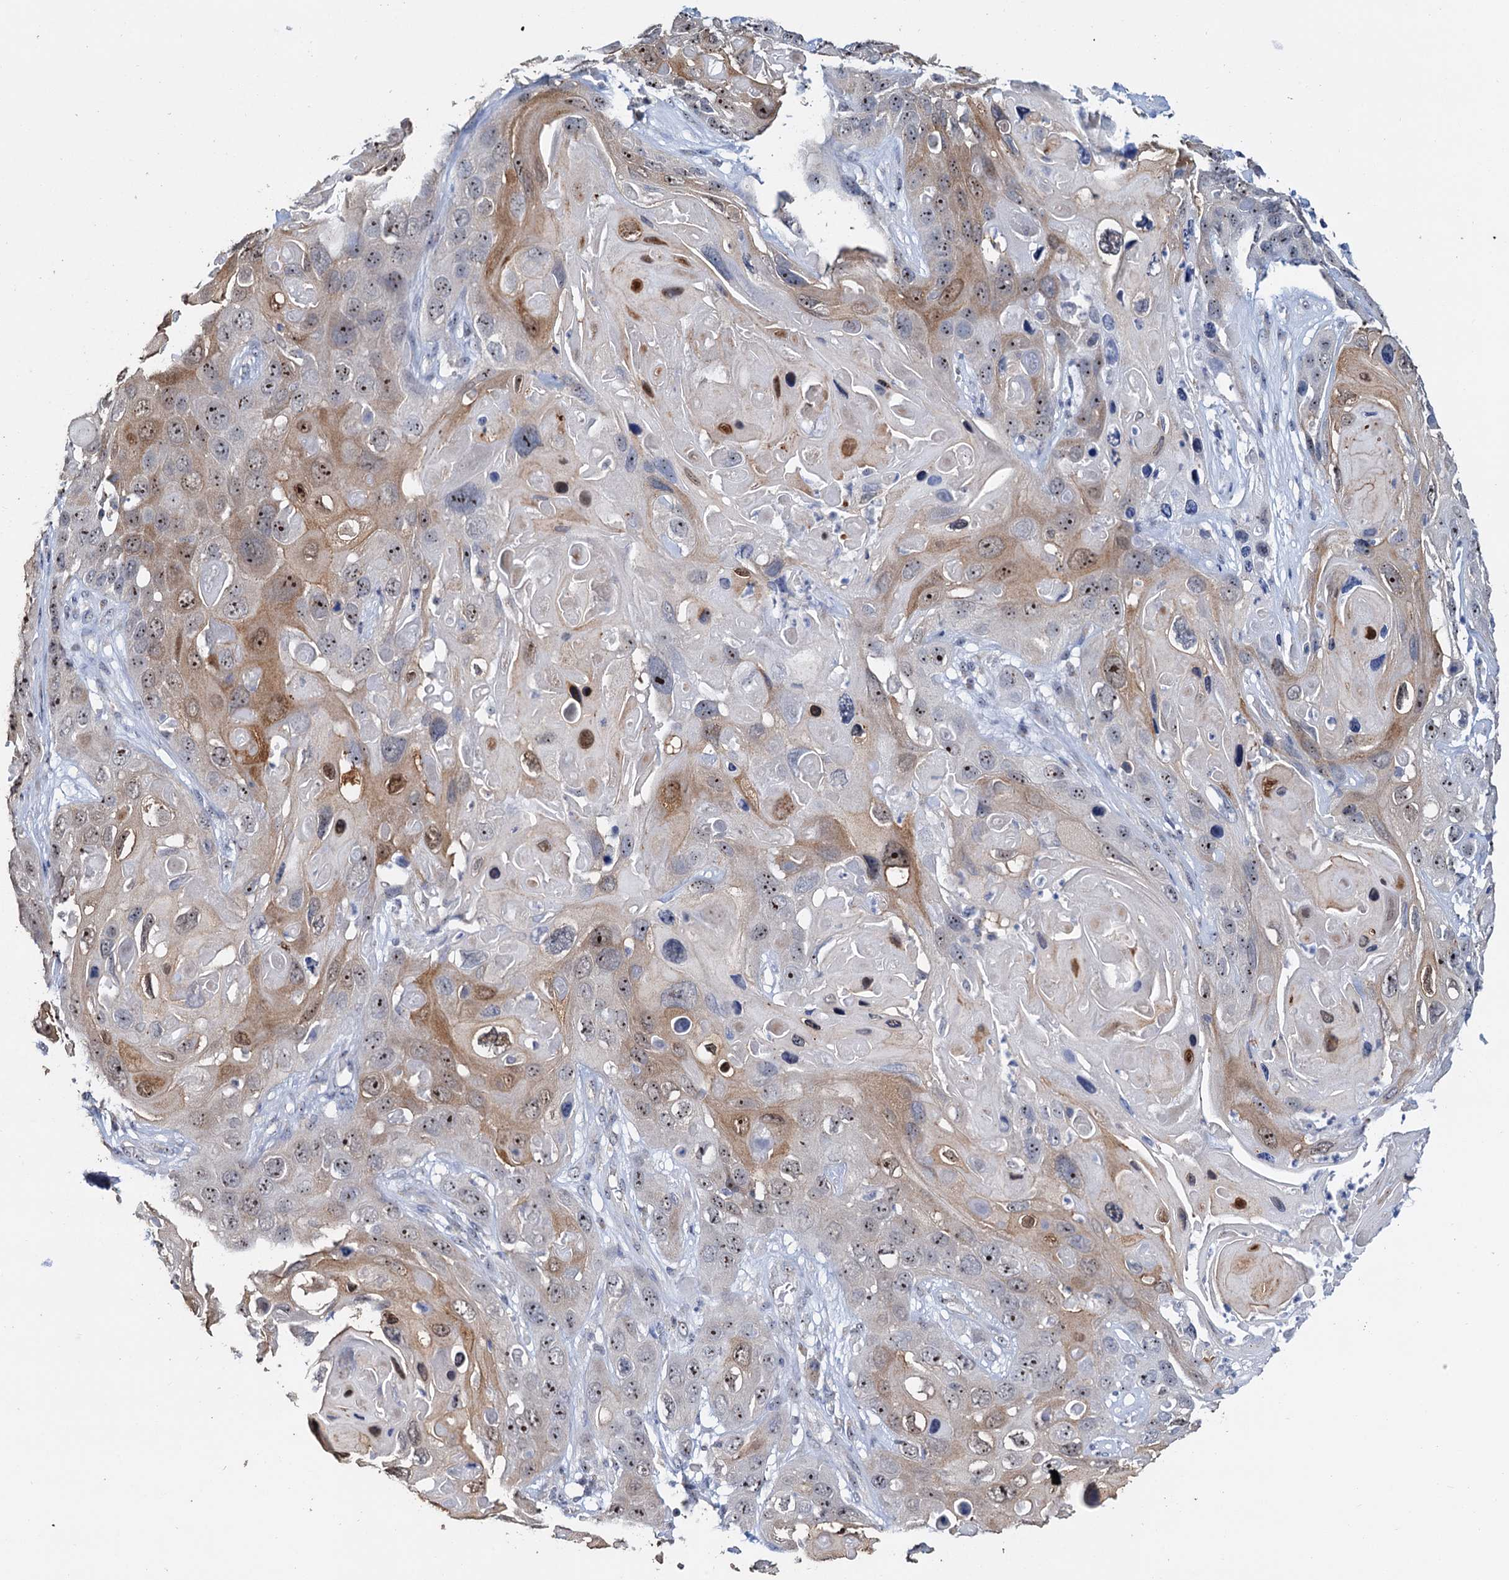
{"staining": {"intensity": "moderate", "quantity": ">75%", "location": "nuclear"}, "tissue": "skin cancer", "cell_type": "Tumor cells", "image_type": "cancer", "snomed": [{"axis": "morphology", "description": "Squamous cell carcinoma, NOS"}, {"axis": "topography", "description": "Skin"}], "caption": "This is an image of immunohistochemistry (IHC) staining of skin cancer (squamous cell carcinoma), which shows moderate positivity in the nuclear of tumor cells.", "gene": "C2CD3", "patient": {"sex": "male", "age": 55}}